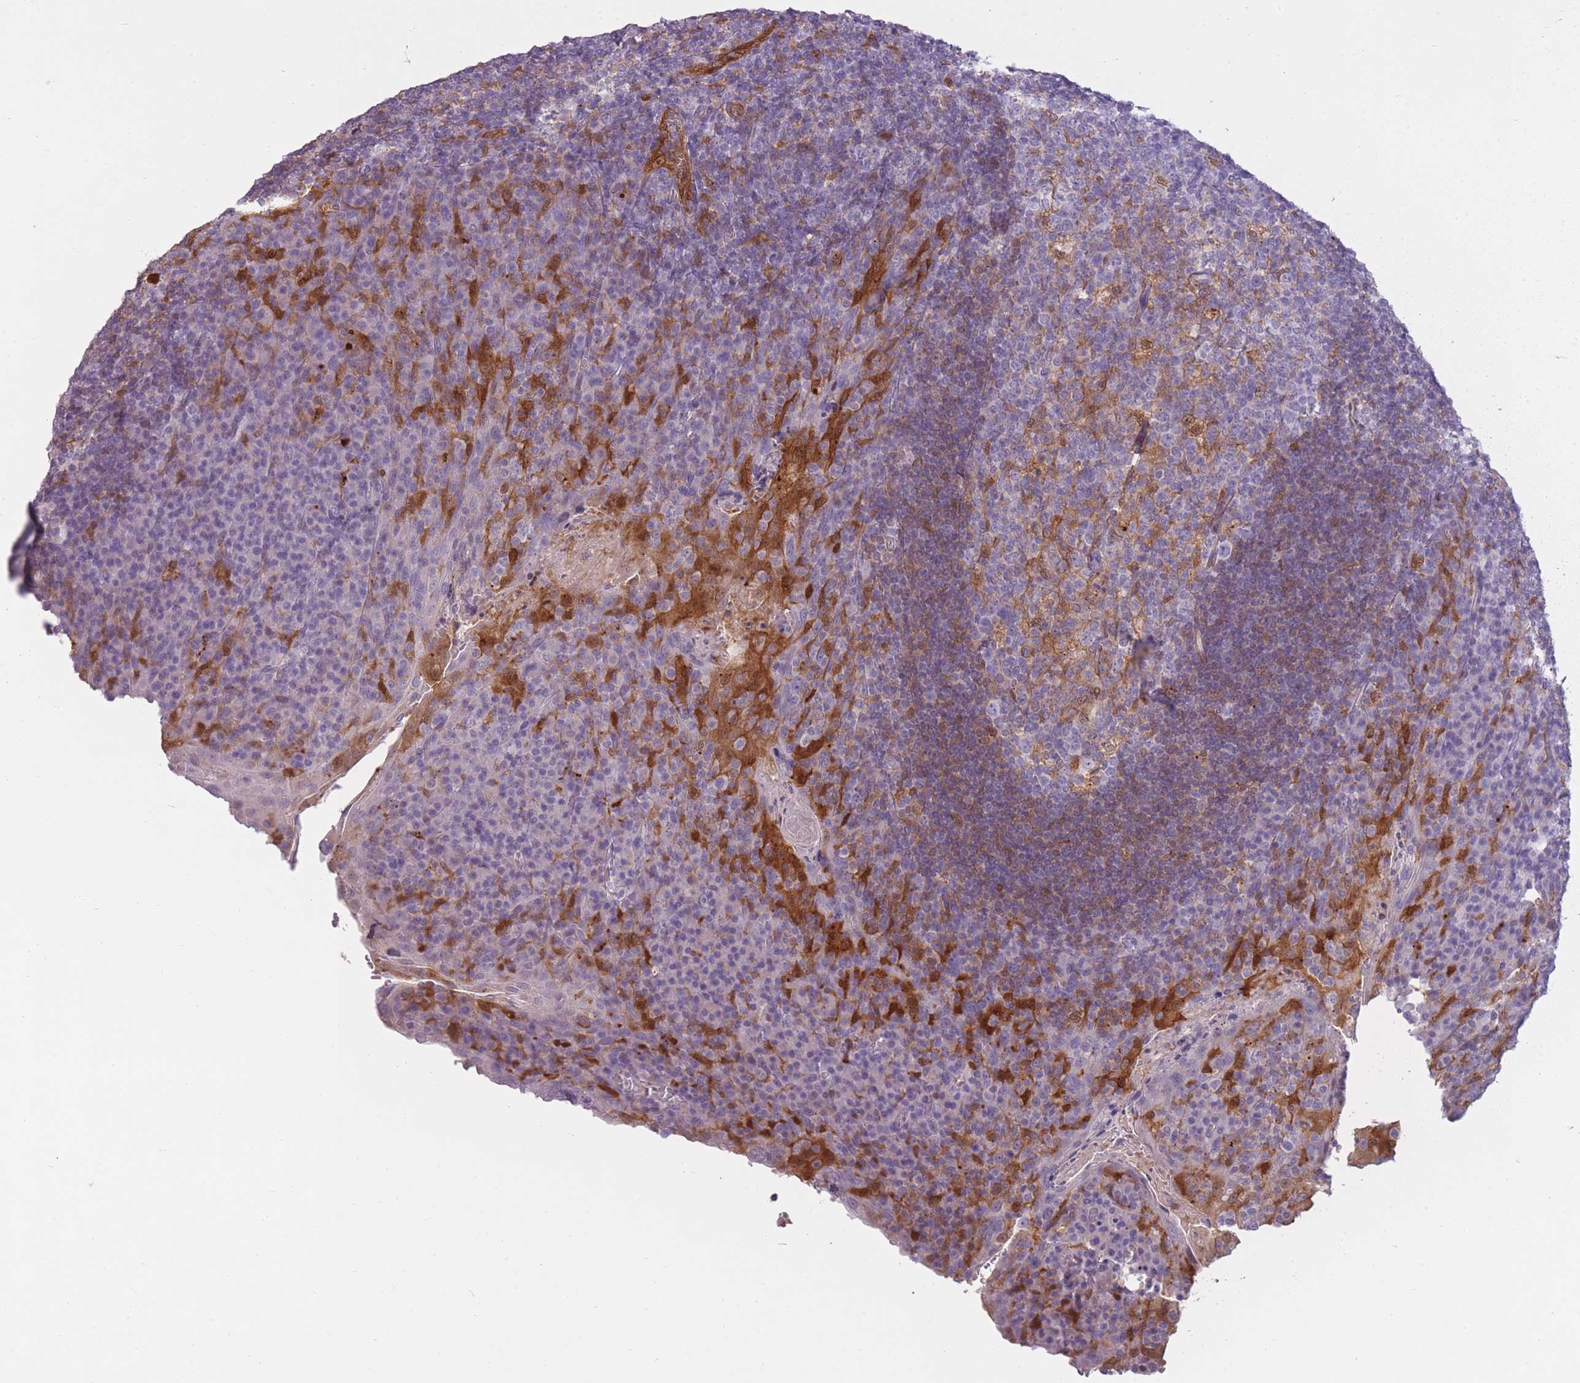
{"staining": {"intensity": "moderate", "quantity": "<25%", "location": "cytoplasmic/membranous,nuclear"}, "tissue": "tonsil", "cell_type": "Germinal center cells", "image_type": "normal", "snomed": [{"axis": "morphology", "description": "Normal tissue, NOS"}, {"axis": "topography", "description": "Tonsil"}], "caption": "Brown immunohistochemical staining in normal tonsil displays moderate cytoplasmic/membranous,nuclear staining in approximately <25% of germinal center cells. (Brightfield microscopy of DAB IHC at high magnification).", "gene": "LGALS9B", "patient": {"sex": "male", "age": 17}}